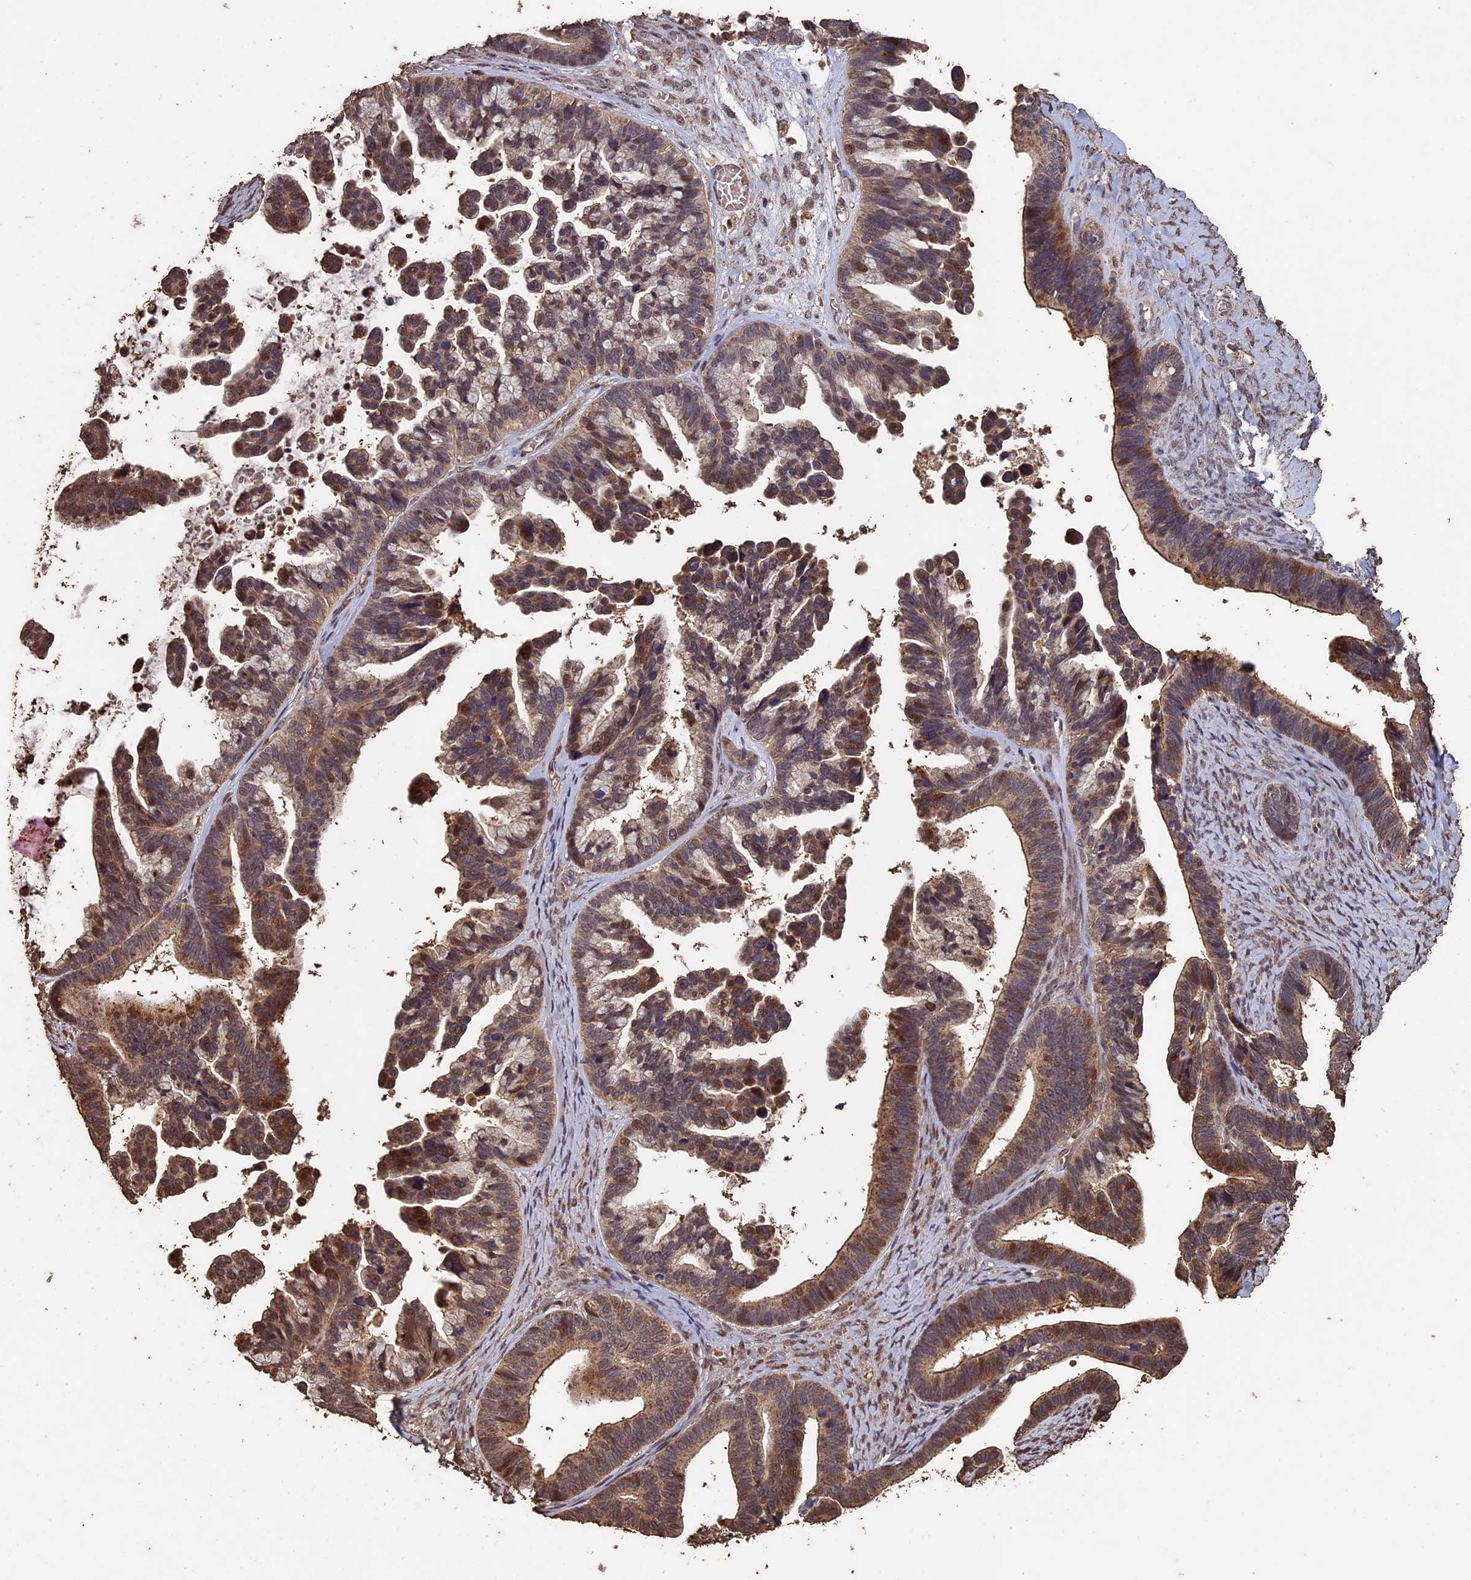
{"staining": {"intensity": "moderate", "quantity": ">75%", "location": "cytoplasmic/membranous,nuclear"}, "tissue": "ovarian cancer", "cell_type": "Tumor cells", "image_type": "cancer", "snomed": [{"axis": "morphology", "description": "Cystadenocarcinoma, serous, NOS"}, {"axis": "topography", "description": "Ovary"}], "caption": "Protein expression analysis of serous cystadenocarcinoma (ovarian) reveals moderate cytoplasmic/membranous and nuclear staining in approximately >75% of tumor cells.", "gene": "HUNK", "patient": {"sex": "female", "age": 56}}